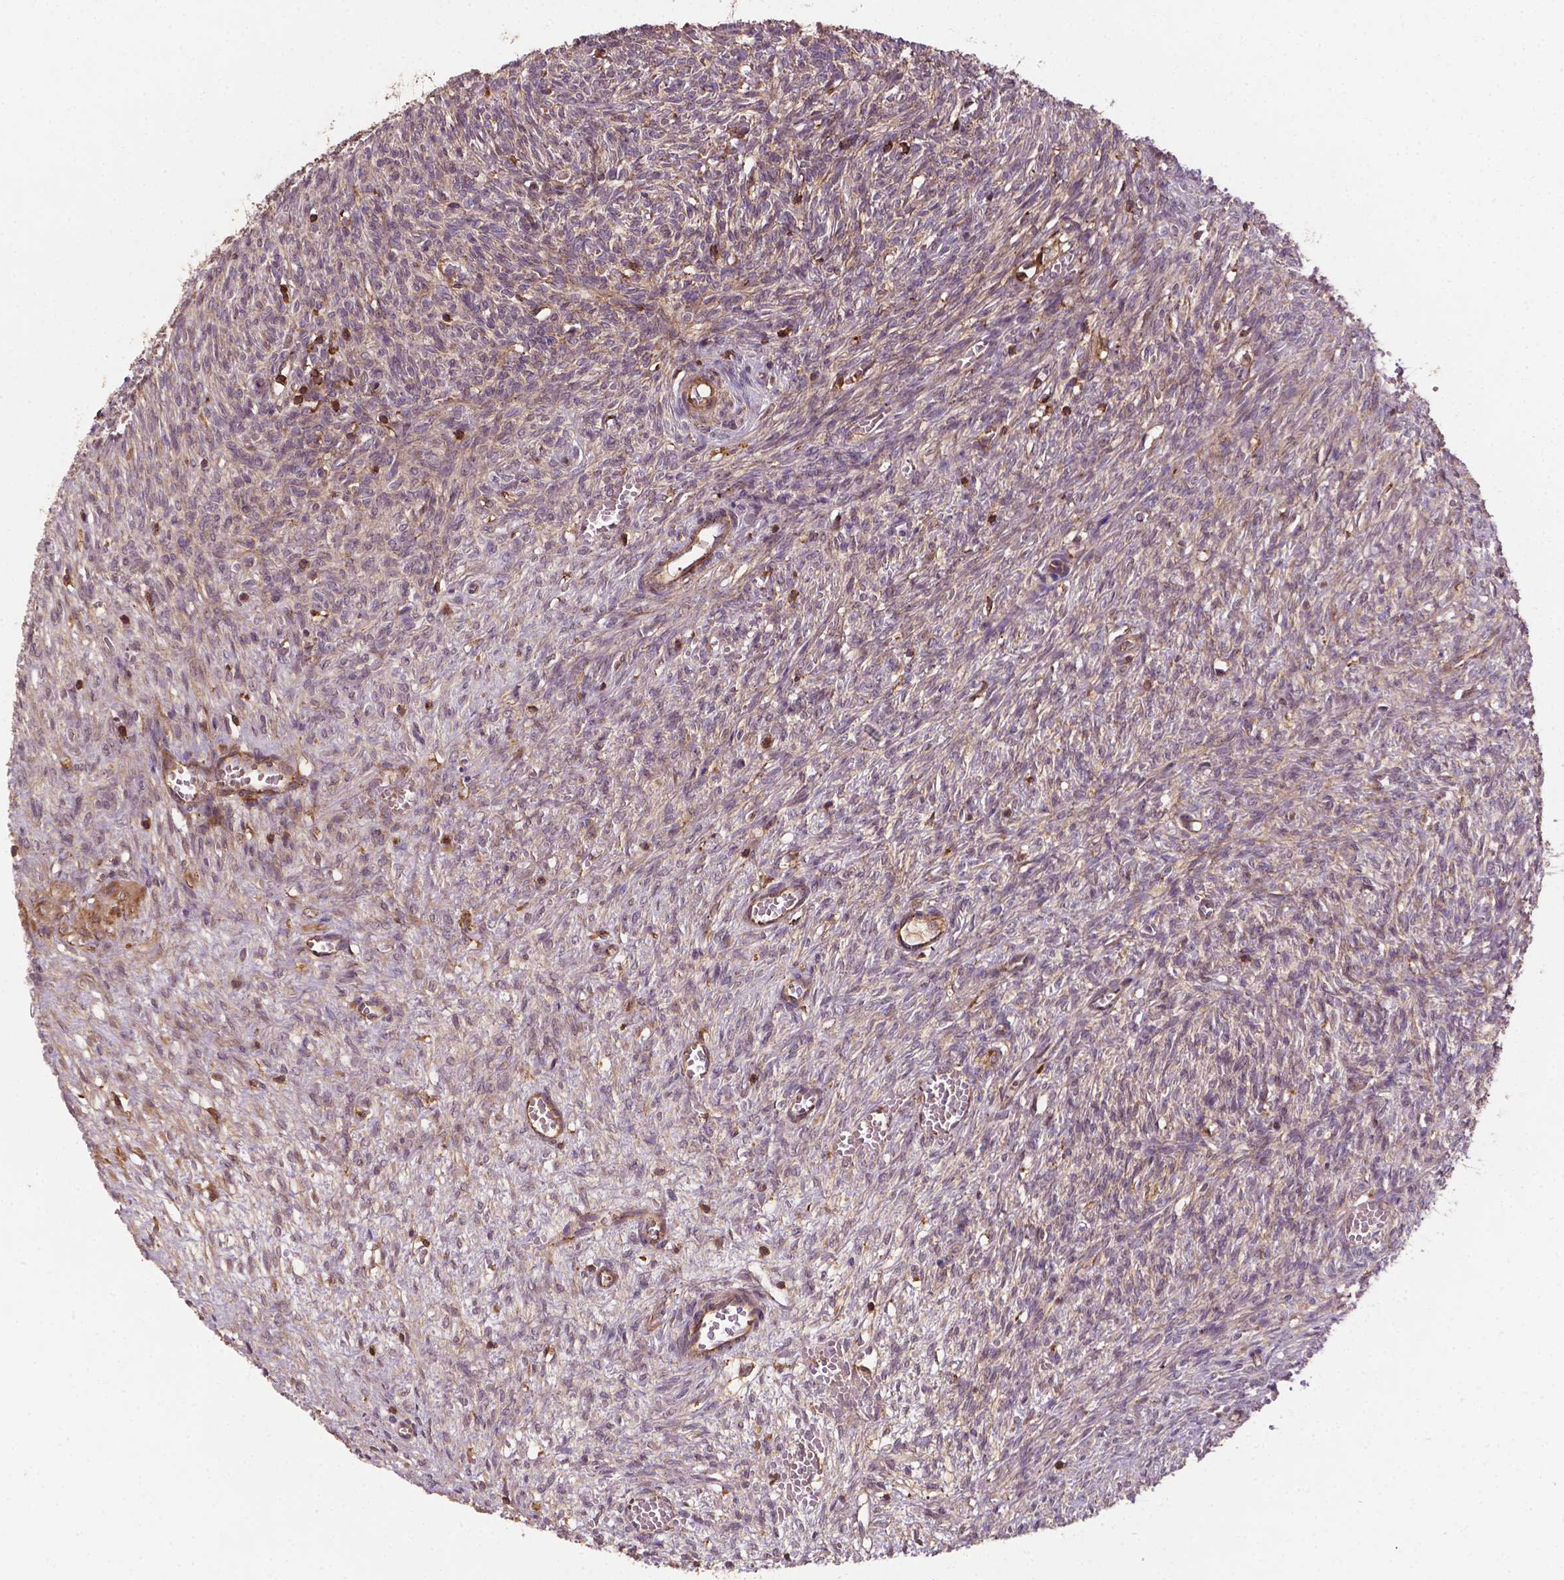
{"staining": {"intensity": "moderate", "quantity": "<25%", "location": "cytoplasmic/membranous"}, "tissue": "ovary", "cell_type": "Ovarian stroma cells", "image_type": "normal", "snomed": [{"axis": "morphology", "description": "Normal tissue, NOS"}, {"axis": "topography", "description": "Ovary"}], "caption": "Approximately <25% of ovarian stroma cells in benign human ovary demonstrate moderate cytoplasmic/membranous protein staining as visualized by brown immunohistochemical staining.", "gene": "ZMYND19", "patient": {"sex": "female", "age": 46}}